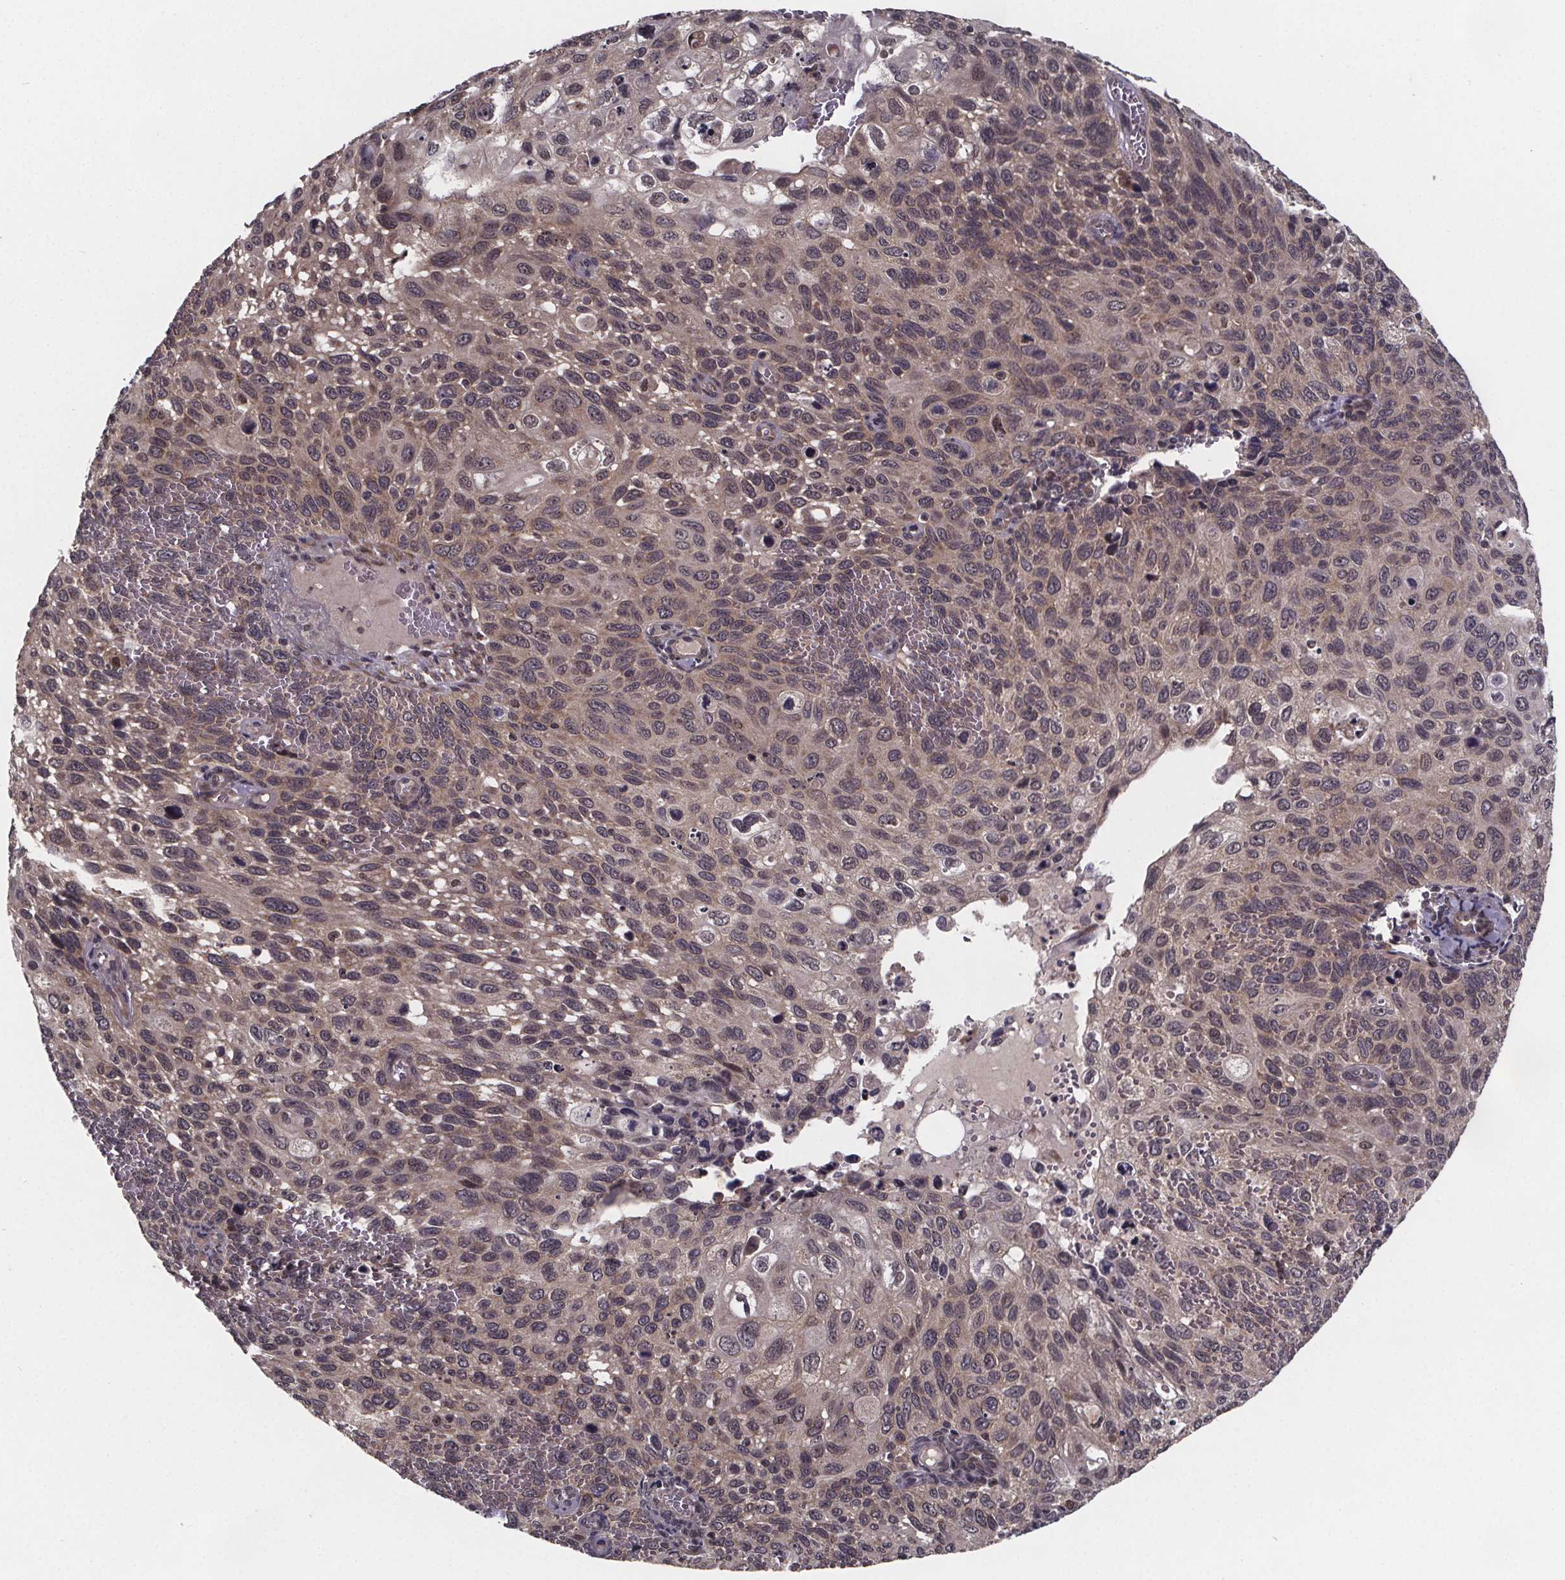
{"staining": {"intensity": "weak", "quantity": ">75%", "location": "cytoplasmic/membranous"}, "tissue": "cervical cancer", "cell_type": "Tumor cells", "image_type": "cancer", "snomed": [{"axis": "morphology", "description": "Squamous cell carcinoma, NOS"}, {"axis": "topography", "description": "Cervix"}], "caption": "Immunohistochemistry (IHC) of human cervical squamous cell carcinoma reveals low levels of weak cytoplasmic/membranous expression in about >75% of tumor cells.", "gene": "FN3KRP", "patient": {"sex": "female", "age": 70}}